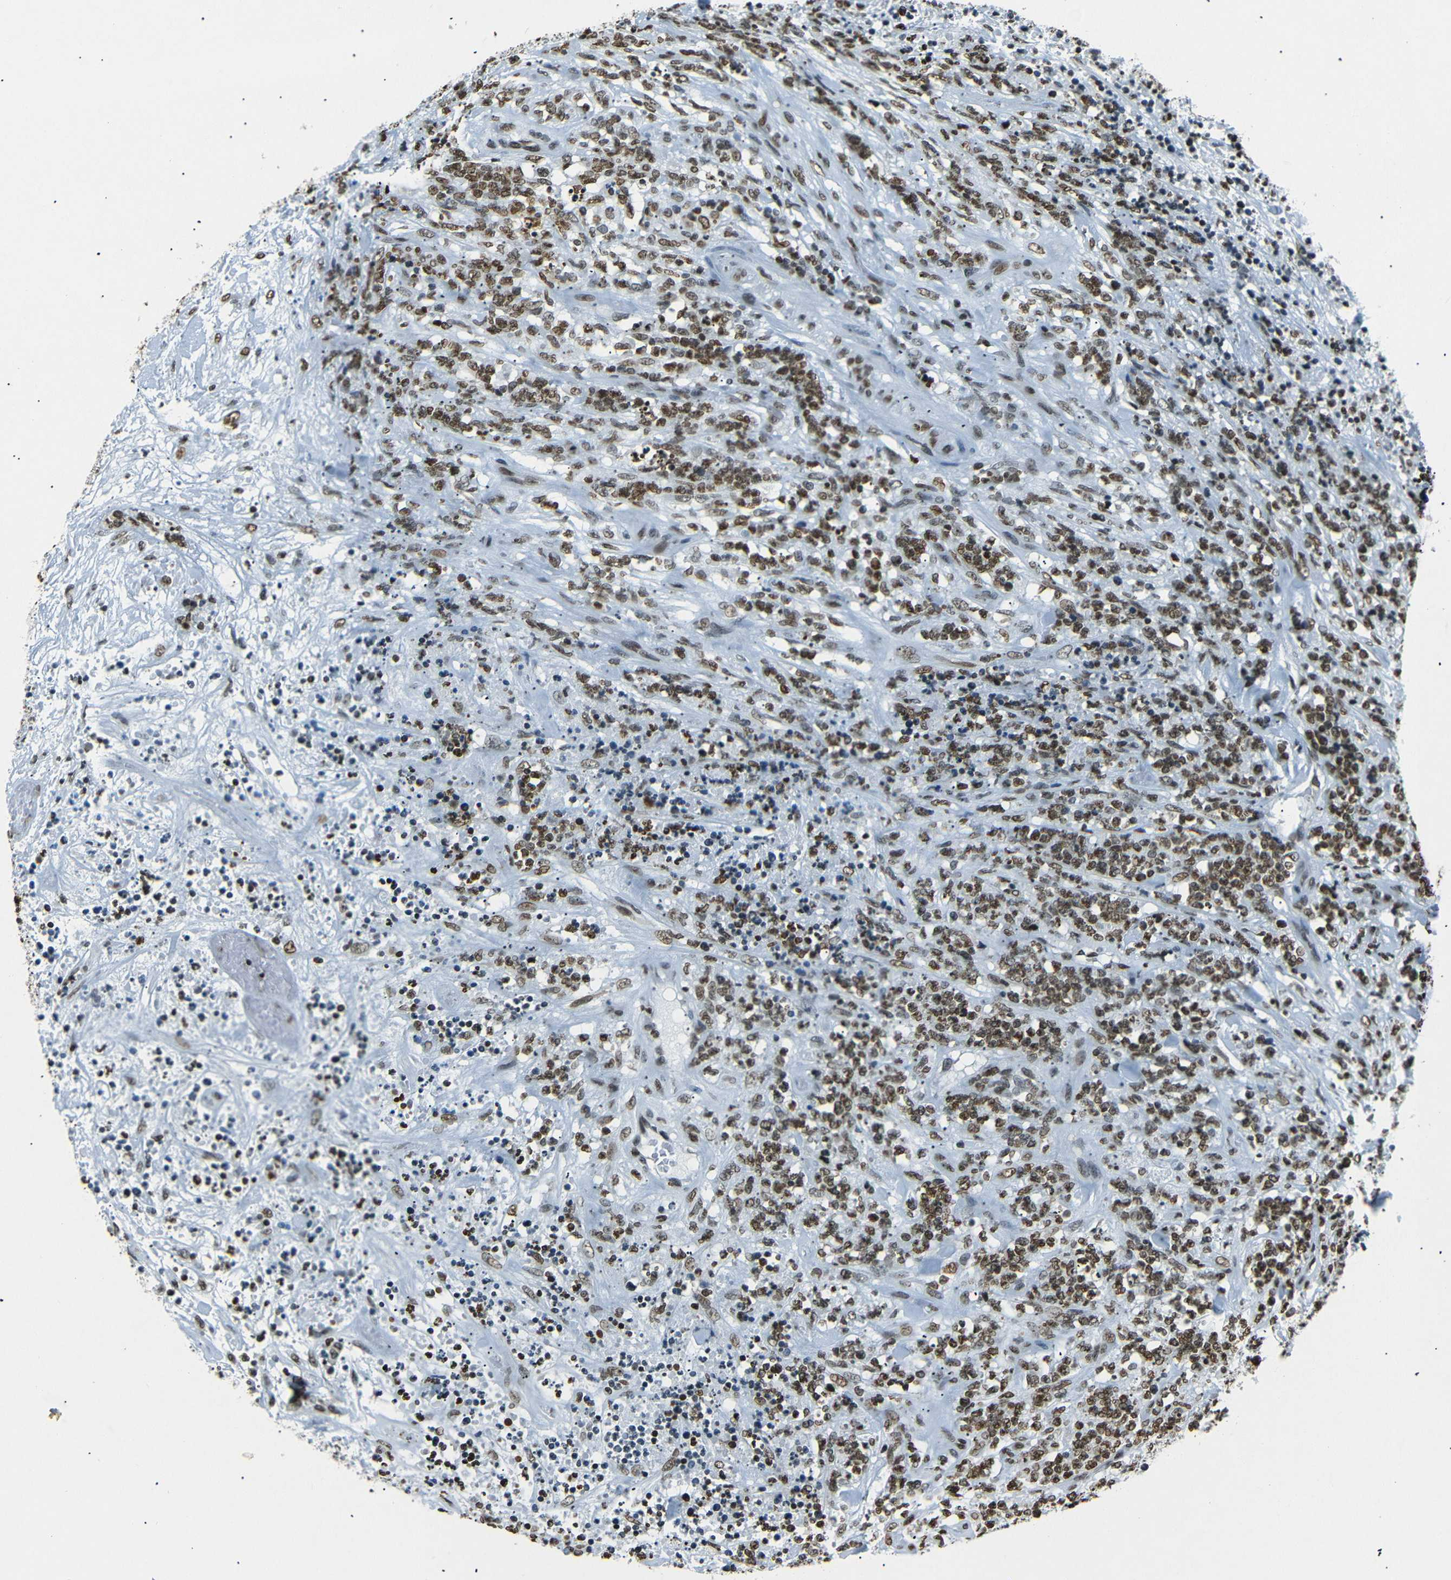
{"staining": {"intensity": "moderate", "quantity": ">75%", "location": "nuclear"}, "tissue": "lymphoma", "cell_type": "Tumor cells", "image_type": "cancer", "snomed": [{"axis": "morphology", "description": "Malignant lymphoma, non-Hodgkin's type, High grade"}, {"axis": "topography", "description": "Soft tissue"}], "caption": "Immunohistochemistry (IHC) (DAB (3,3'-diaminobenzidine)) staining of human high-grade malignant lymphoma, non-Hodgkin's type displays moderate nuclear protein staining in approximately >75% of tumor cells. The staining was performed using DAB, with brown indicating positive protein expression. Nuclei are stained blue with hematoxylin.", "gene": "HMGN1", "patient": {"sex": "male", "age": 18}}